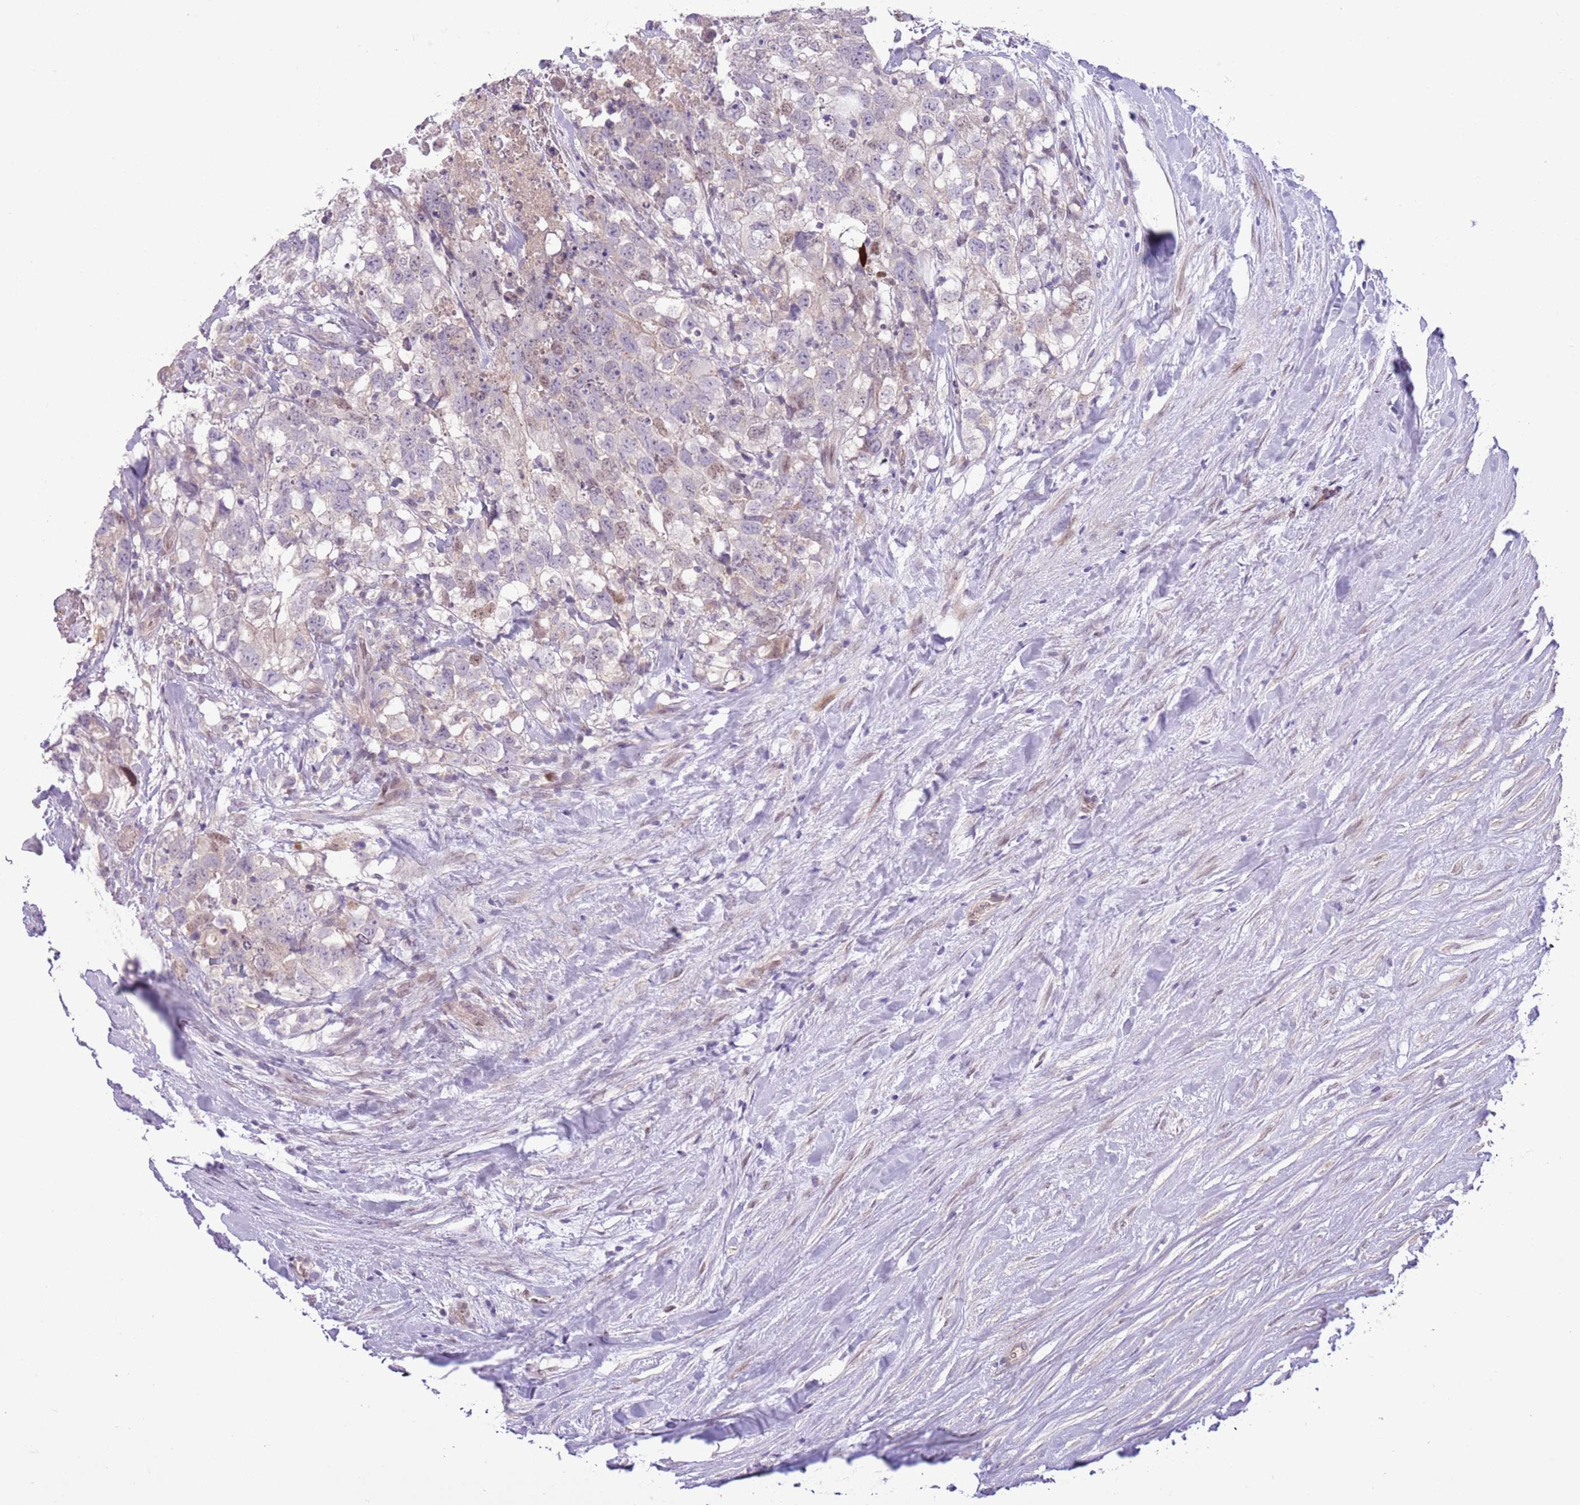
{"staining": {"intensity": "negative", "quantity": "none", "location": "none"}, "tissue": "testis cancer", "cell_type": "Tumor cells", "image_type": "cancer", "snomed": [{"axis": "morphology", "description": "Seminoma, NOS"}, {"axis": "morphology", "description": "Carcinoma, Embryonal, NOS"}, {"axis": "topography", "description": "Testis"}], "caption": "This is an immunohistochemistry (IHC) photomicrograph of seminoma (testis). There is no expression in tumor cells.", "gene": "CCND2", "patient": {"sex": "male", "age": 29}}